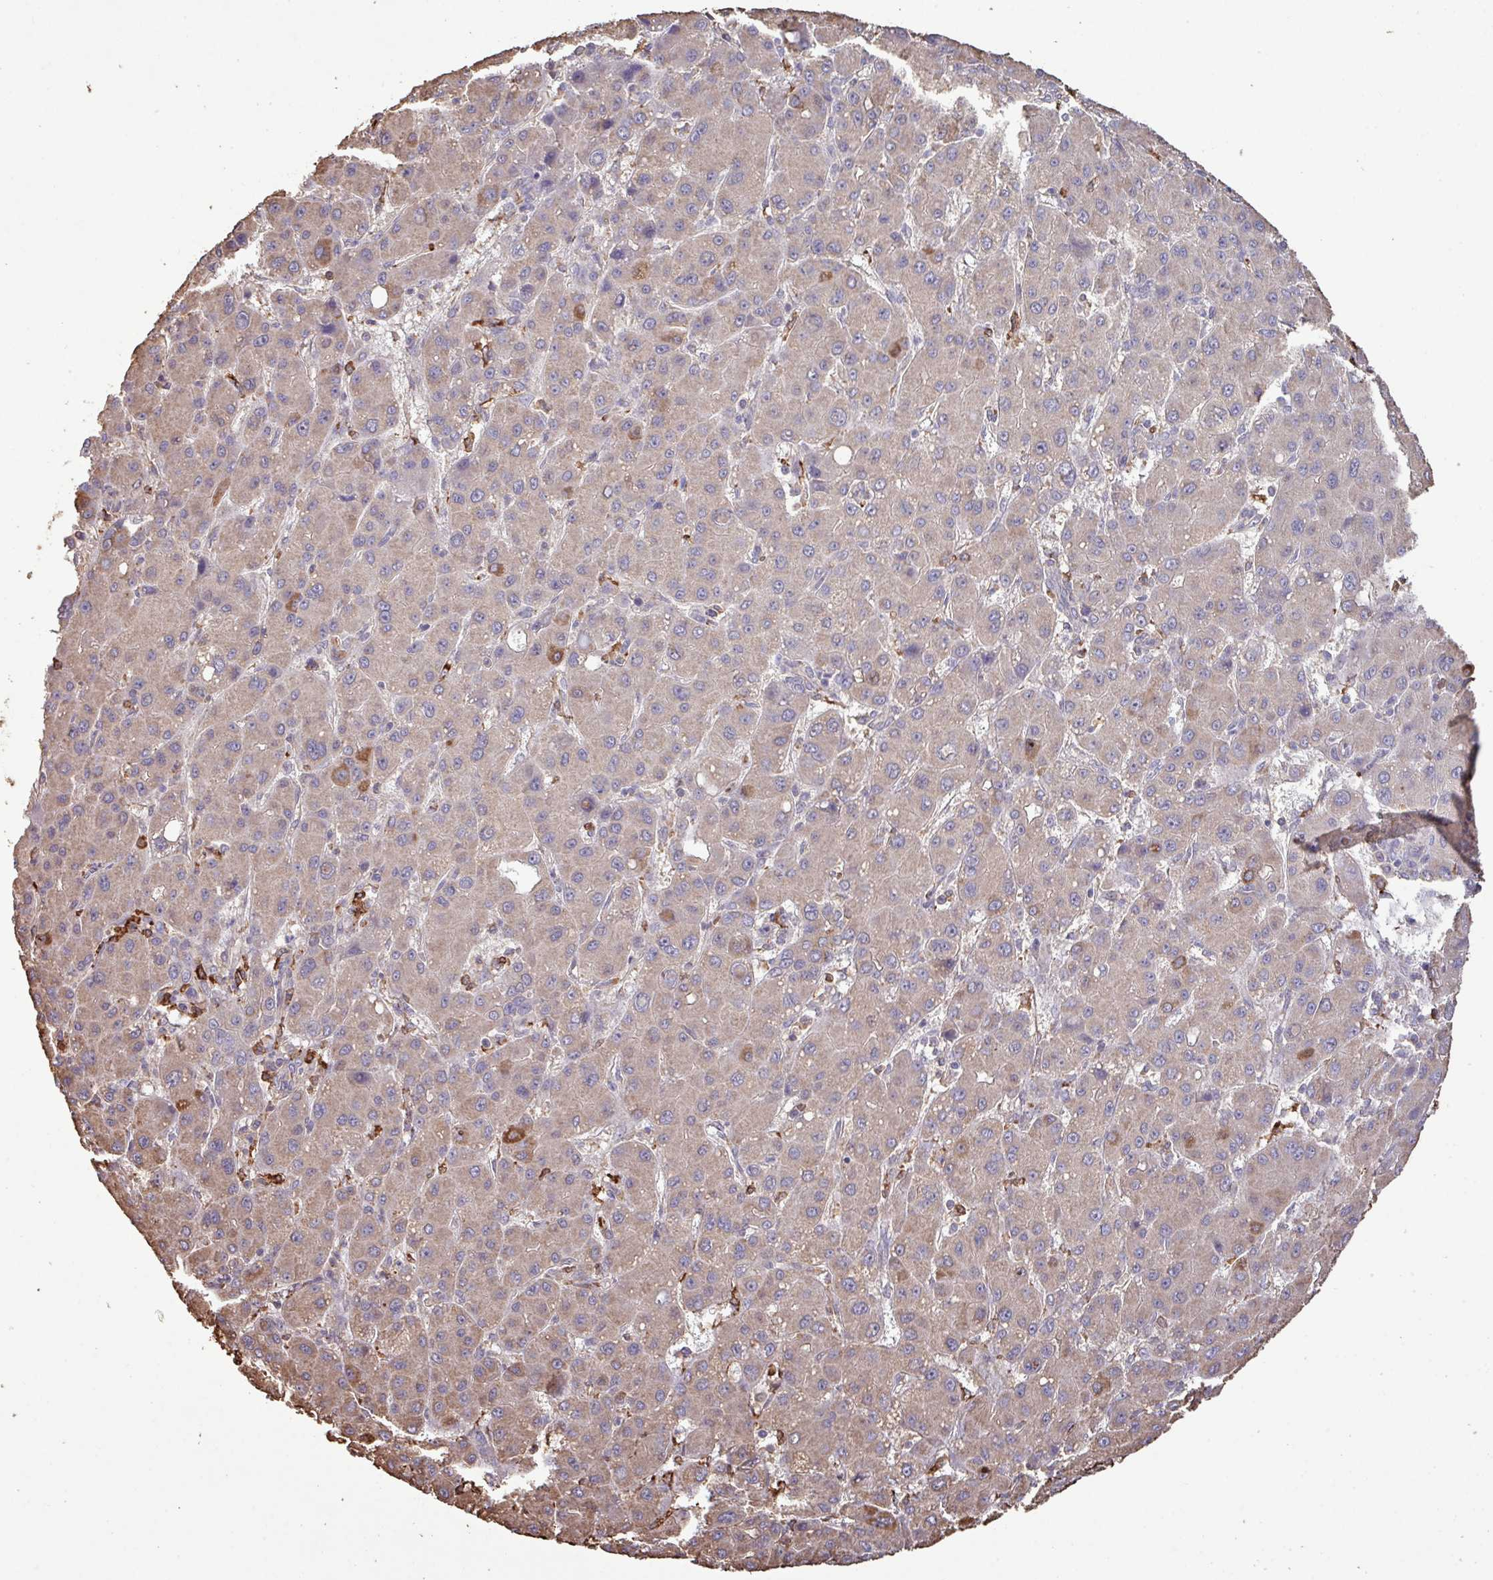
{"staining": {"intensity": "weak", "quantity": ">75%", "location": "cytoplasmic/membranous"}, "tissue": "liver cancer", "cell_type": "Tumor cells", "image_type": "cancer", "snomed": [{"axis": "morphology", "description": "Carcinoma, Hepatocellular, NOS"}, {"axis": "topography", "description": "Liver"}], "caption": "Human liver hepatocellular carcinoma stained with a brown dye displays weak cytoplasmic/membranous positive staining in about >75% of tumor cells.", "gene": "CAMK2B", "patient": {"sex": "male", "age": 55}}